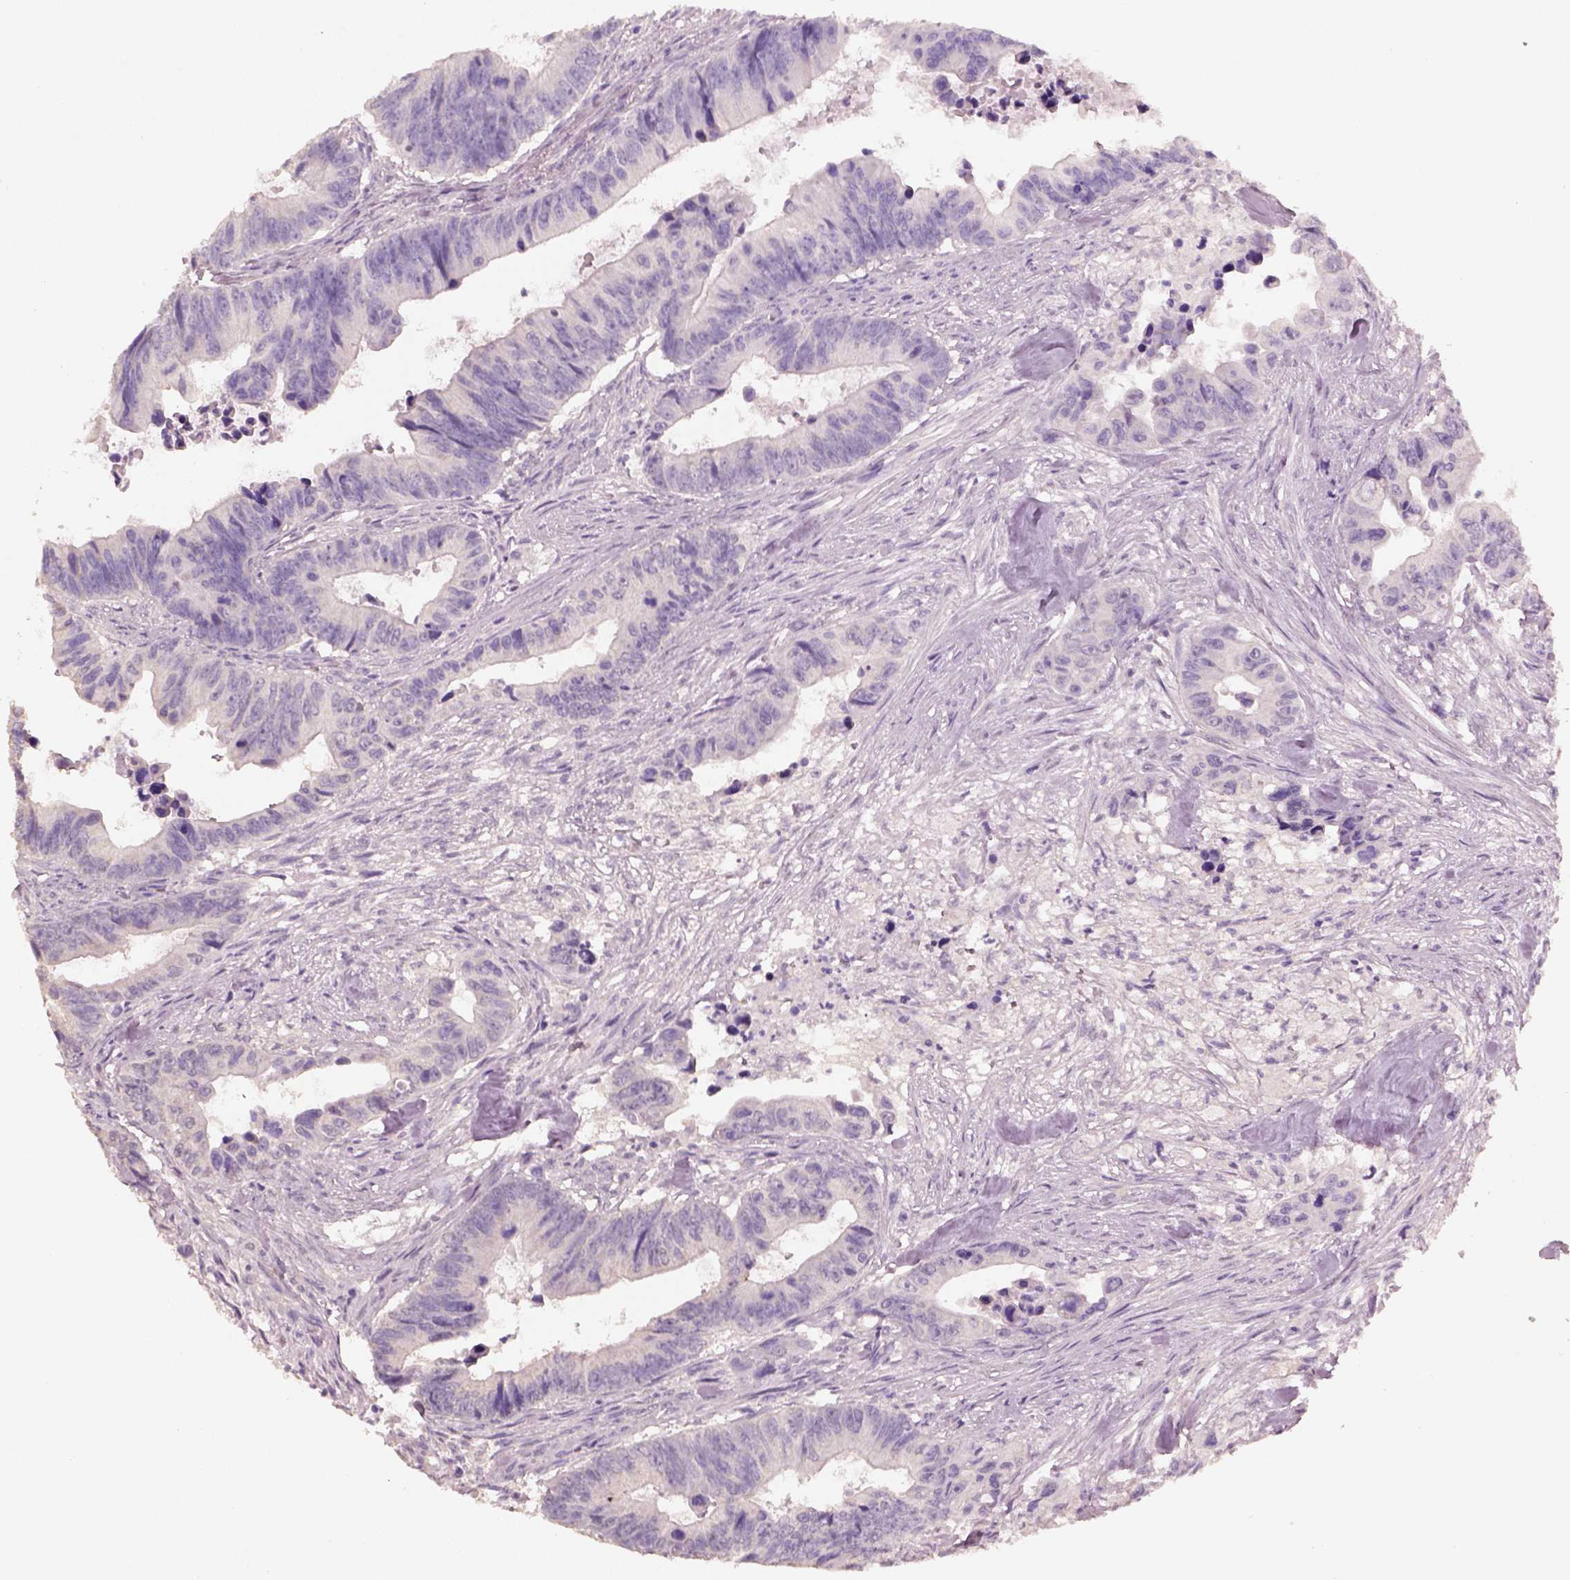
{"staining": {"intensity": "negative", "quantity": "none", "location": "none"}, "tissue": "colorectal cancer", "cell_type": "Tumor cells", "image_type": "cancer", "snomed": [{"axis": "morphology", "description": "Adenocarcinoma, NOS"}, {"axis": "topography", "description": "Colon"}], "caption": "An immunohistochemistry micrograph of colorectal adenocarcinoma is shown. There is no staining in tumor cells of colorectal adenocarcinoma.", "gene": "KCNIP3", "patient": {"sex": "female", "age": 87}}